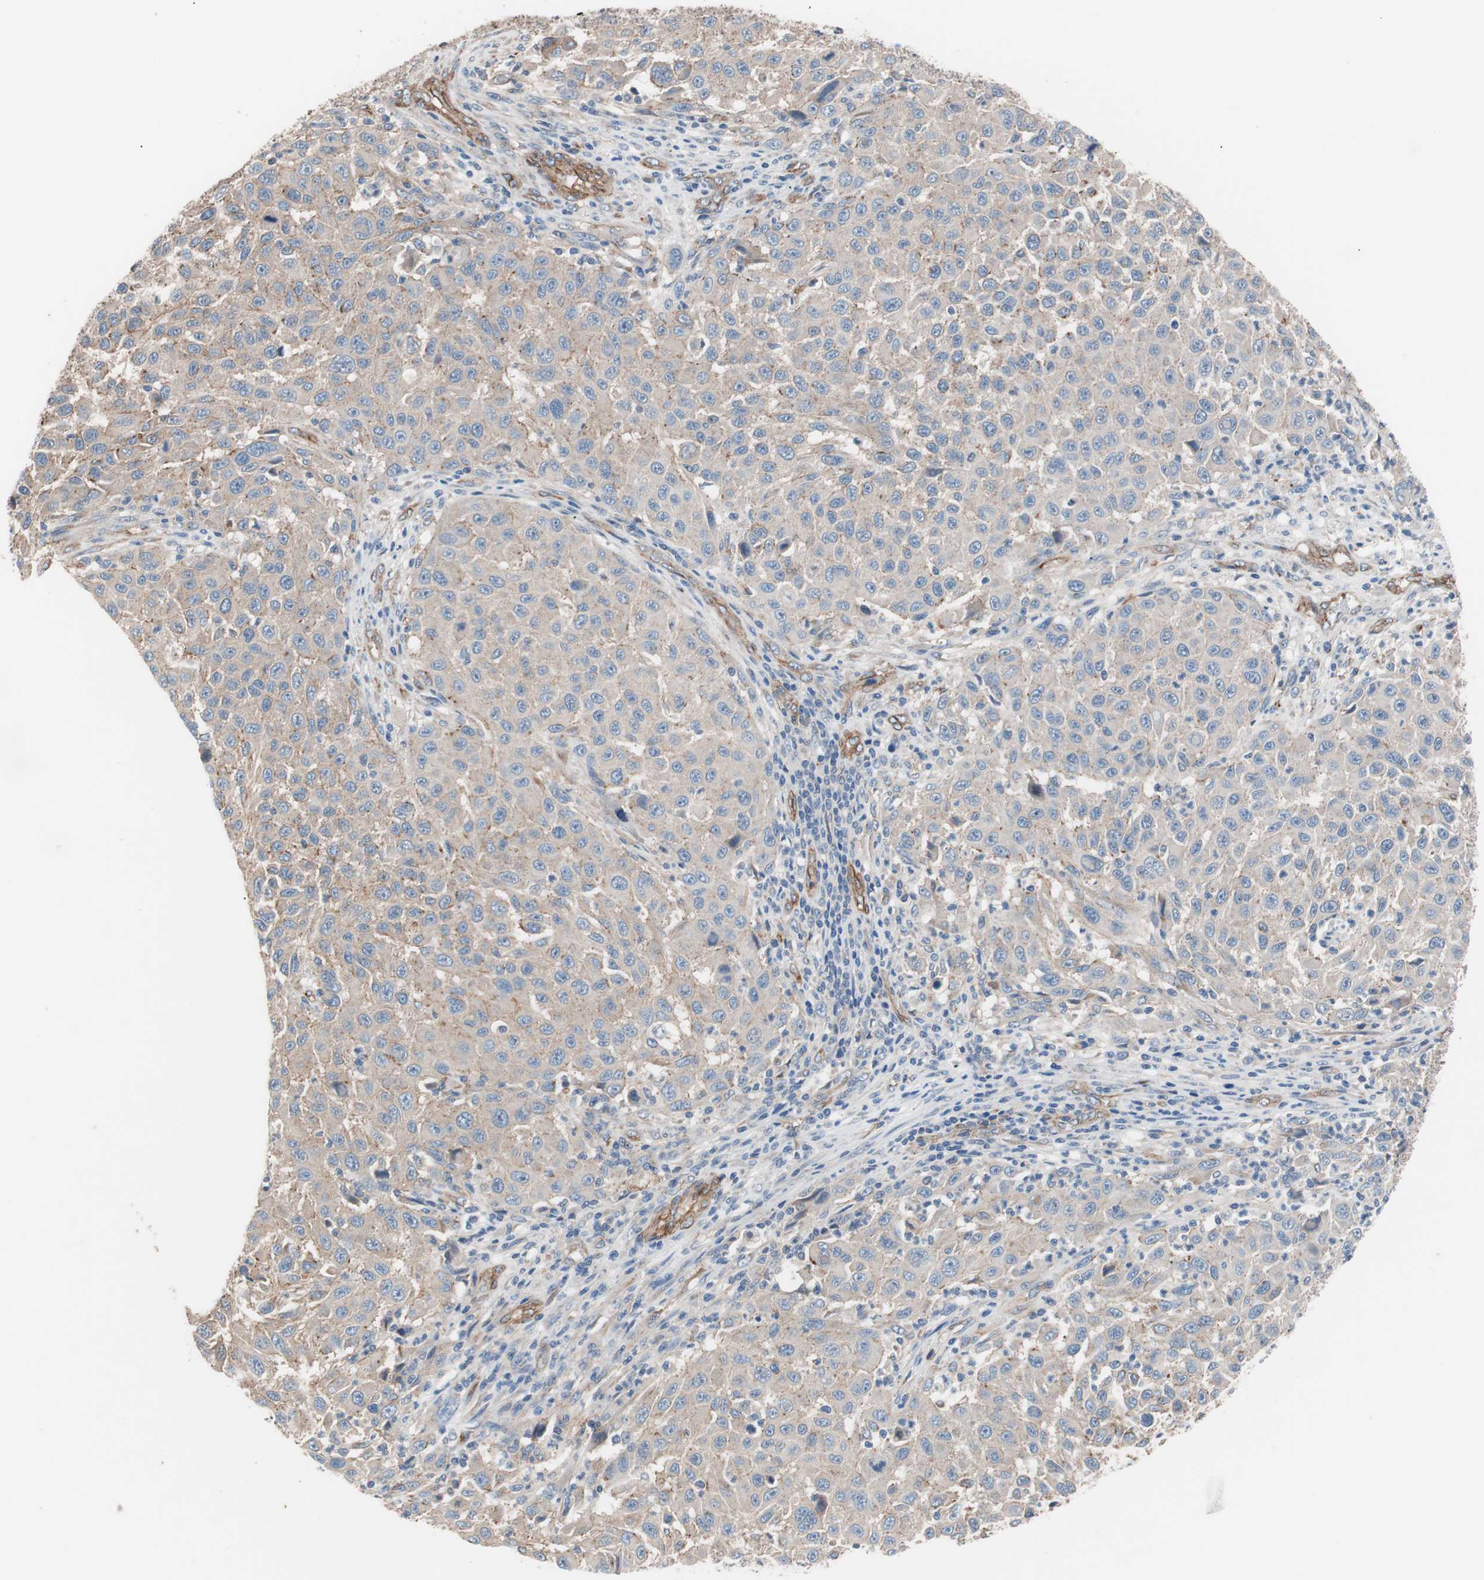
{"staining": {"intensity": "negative", "quantity": "none", "location": "none"}, "tissue": "melanoma", "cell_type": "Tumor cells", "image_type": "cancer", "snomed": [{"axis": "morphology", "description": "Malignant melanoma, Metastatic site"}, {"axis": "topography", "description": "Lymph node"}], "caption": "Image shows no significant protein staining in tumor cells of malignant melanoma (metastatic site).", "gene": "SPINT1", "patient": {"sex": "male", "age": 61}}